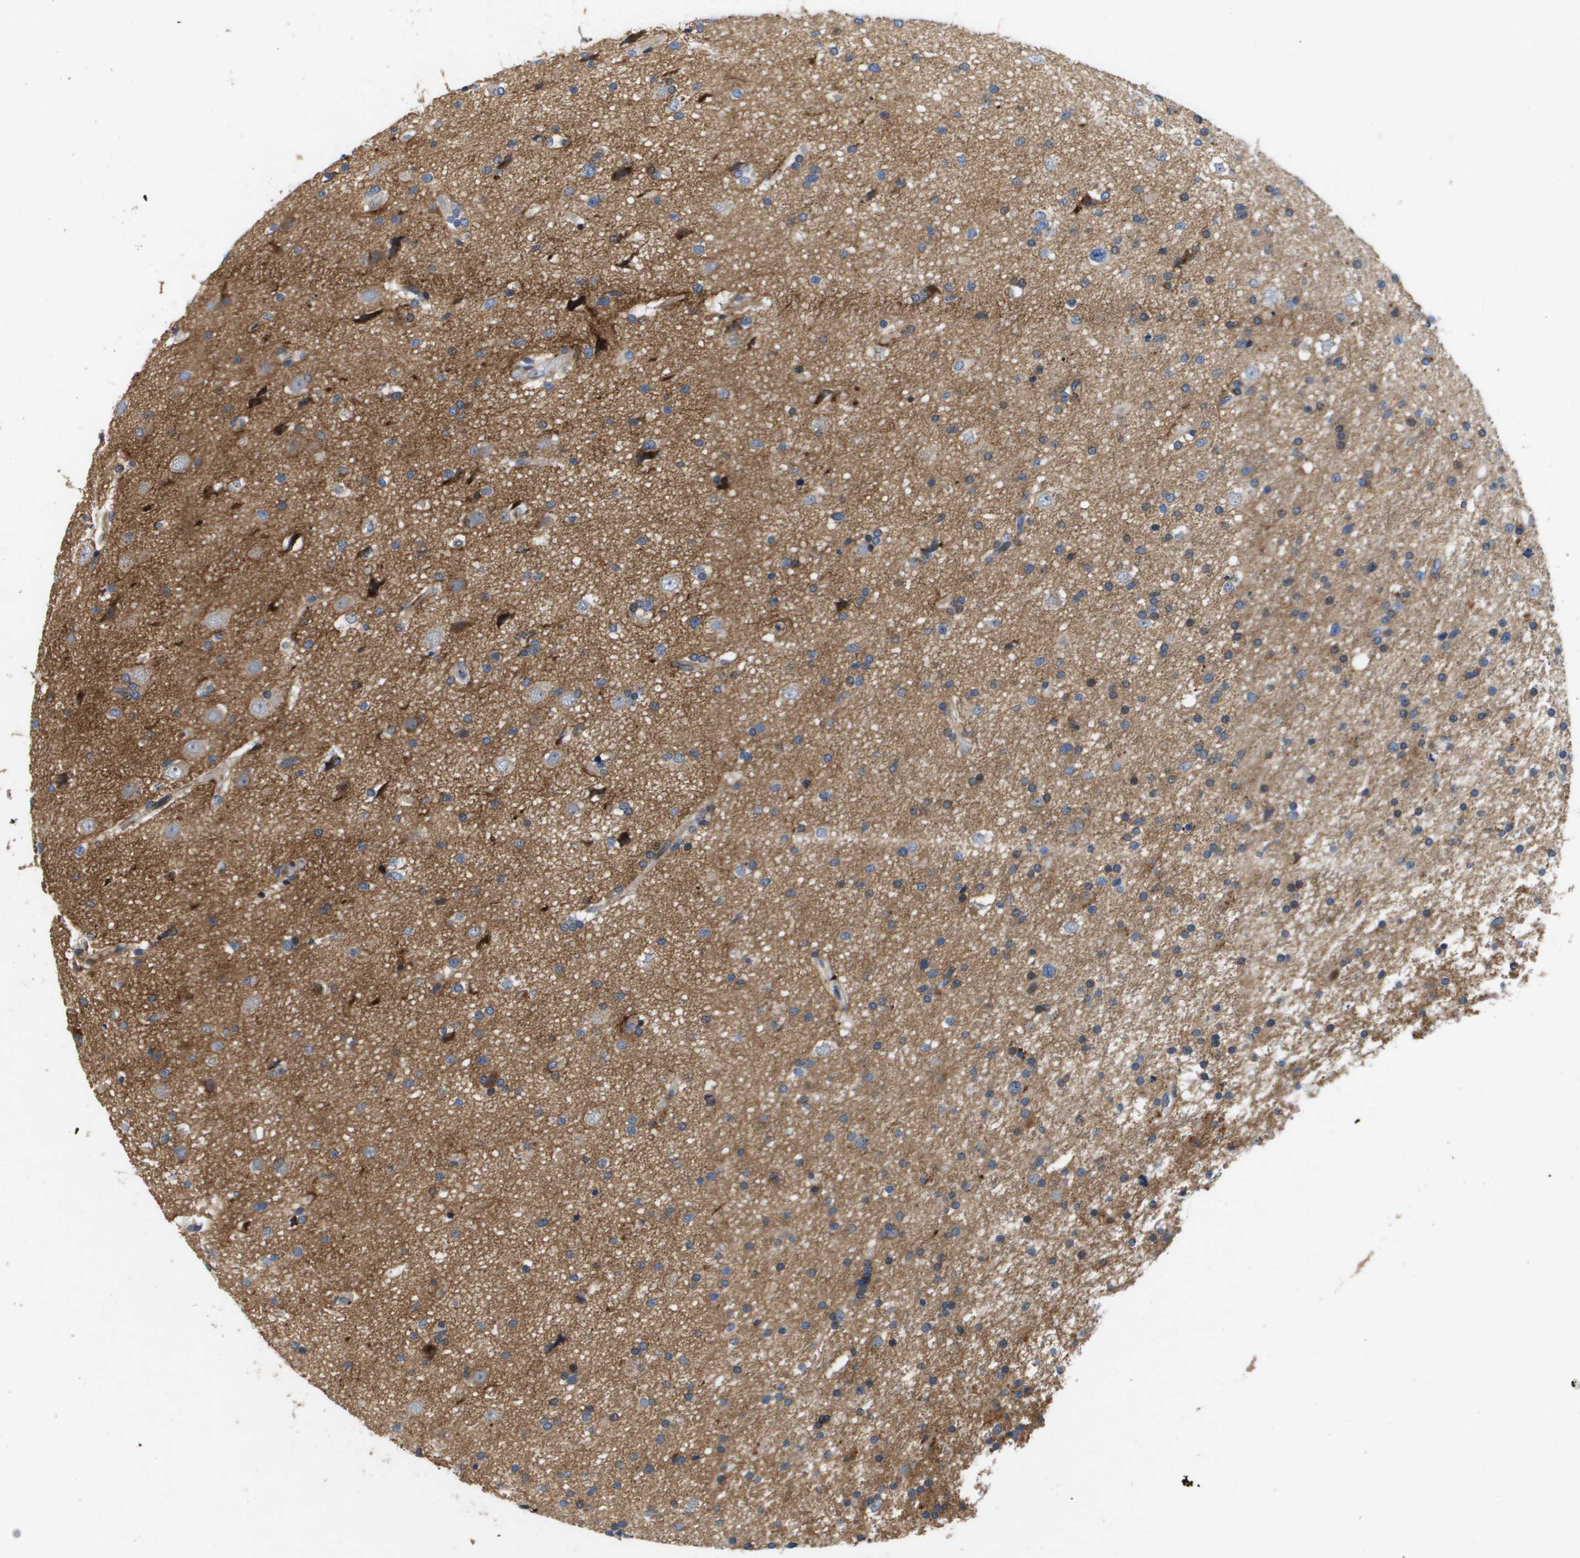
{"staining": {"intensity": "negative", "quantity": "none", "location": "none"}, "tissue": "glioma", "cell_type": "Tumor cells", "image_type": "cancer", "snomed": [{"axis": "morphology", "description": "Glioma, malignant, High grade"}, {"axis": "topography", "description": "Brain"}], "caption": "Immunohistochemistry (IHC) micrograph of malignant glioma (high-grade) stained for a protein (brown), which demonstrates no expression in tumor cells.", "gene": "ENTPD2", "patient": {"sex": "male", "age": 33}}